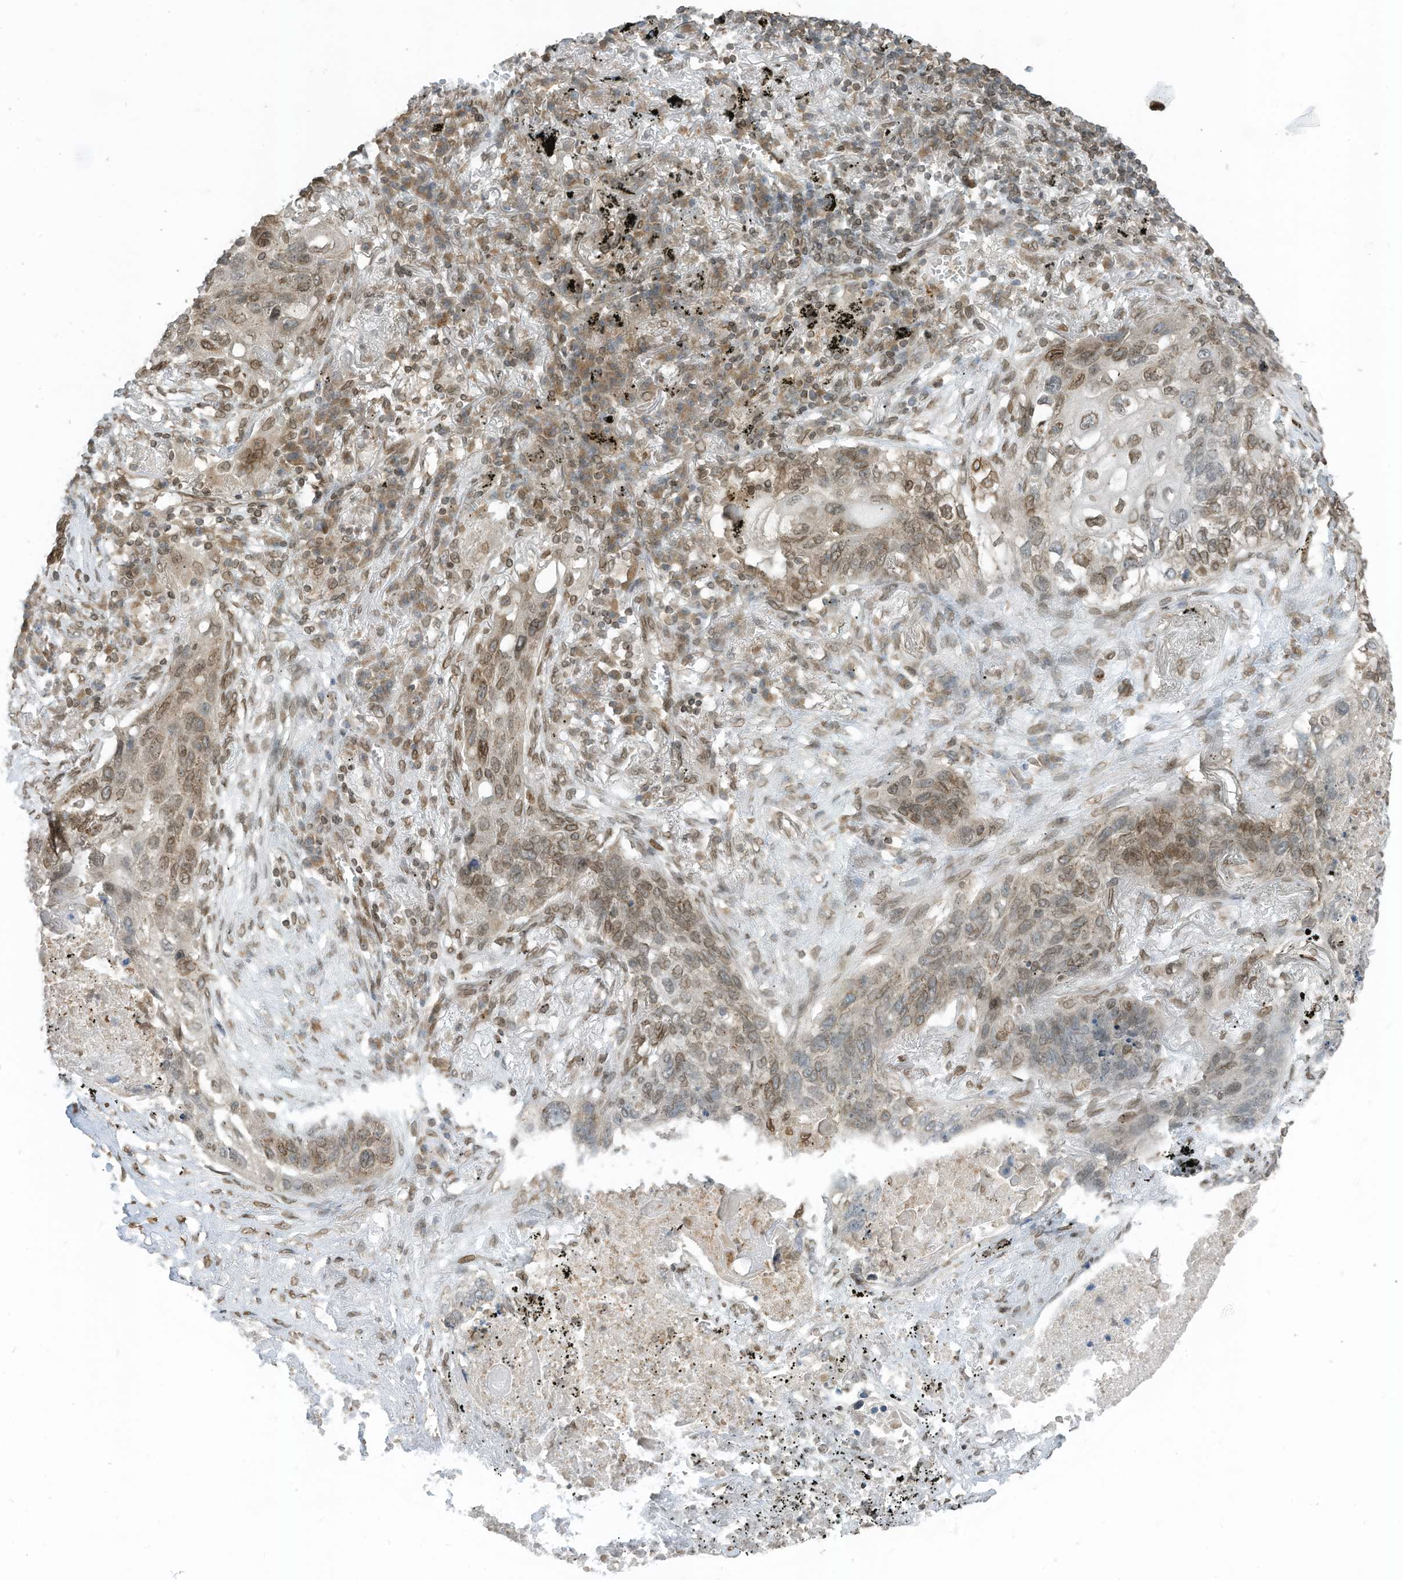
{"staining": {"intensity": "weak", "quantity": ">75%", "location": "cytoplasmic/membranous,nuclear"}, "tissue": "lung cancer", "cell_type": "Tumor cells", "image_type": "cancer", "snomed": [{"axis": "morphology", "description": "Squamous cell carcinoma, NOS"}, {"axis": "topography", "description": "Lung"}], "caption": "Lung cancer (squamous cell carcinoma) stained for a protein reveals weak cytoplasmic/membranous and nuclear positivity in tumor cells.", "gene": "RABL3", "patient": {"sex": "female", "age": 63}}